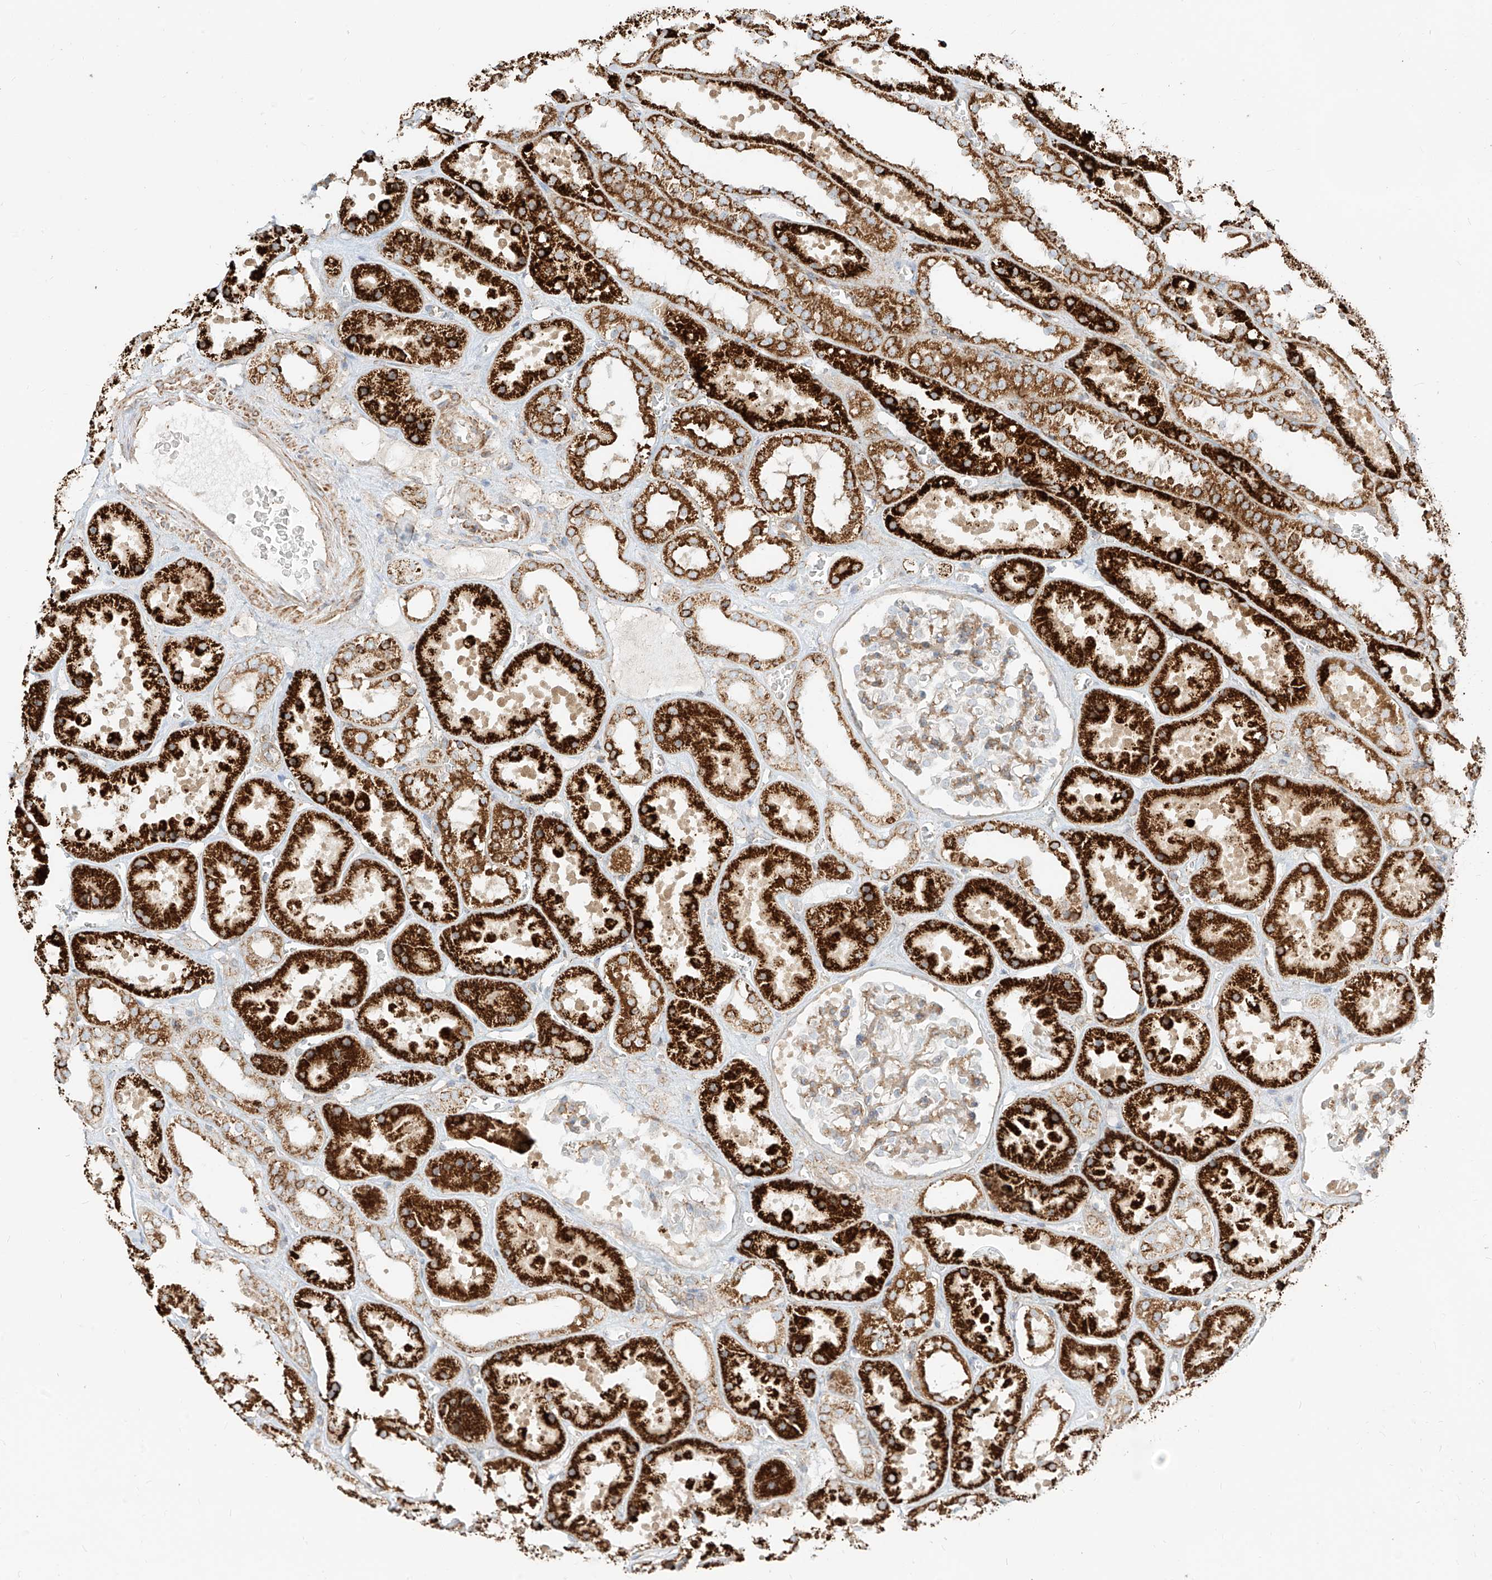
{"staining": {"intensity": "moderate", "quantity": "25%-75%", "location": "cytoplasmic/membranous"}, "tissue": "kidney", "cell_type": "Cells in glomeruli", "image_type": "normal", "snomed": [{"axis": "morphology", "description": "Normal tissue, NOS"}, {"axis": "topography", "description": "Kidney"}], "caption": "Moderate cytoplasmic/membranous protein staining is identified in approximately 25%-75% of cells in glomeruli in kidney.", "gene": "PLCL1", "patient": {"sex": "female", "age": 41}}